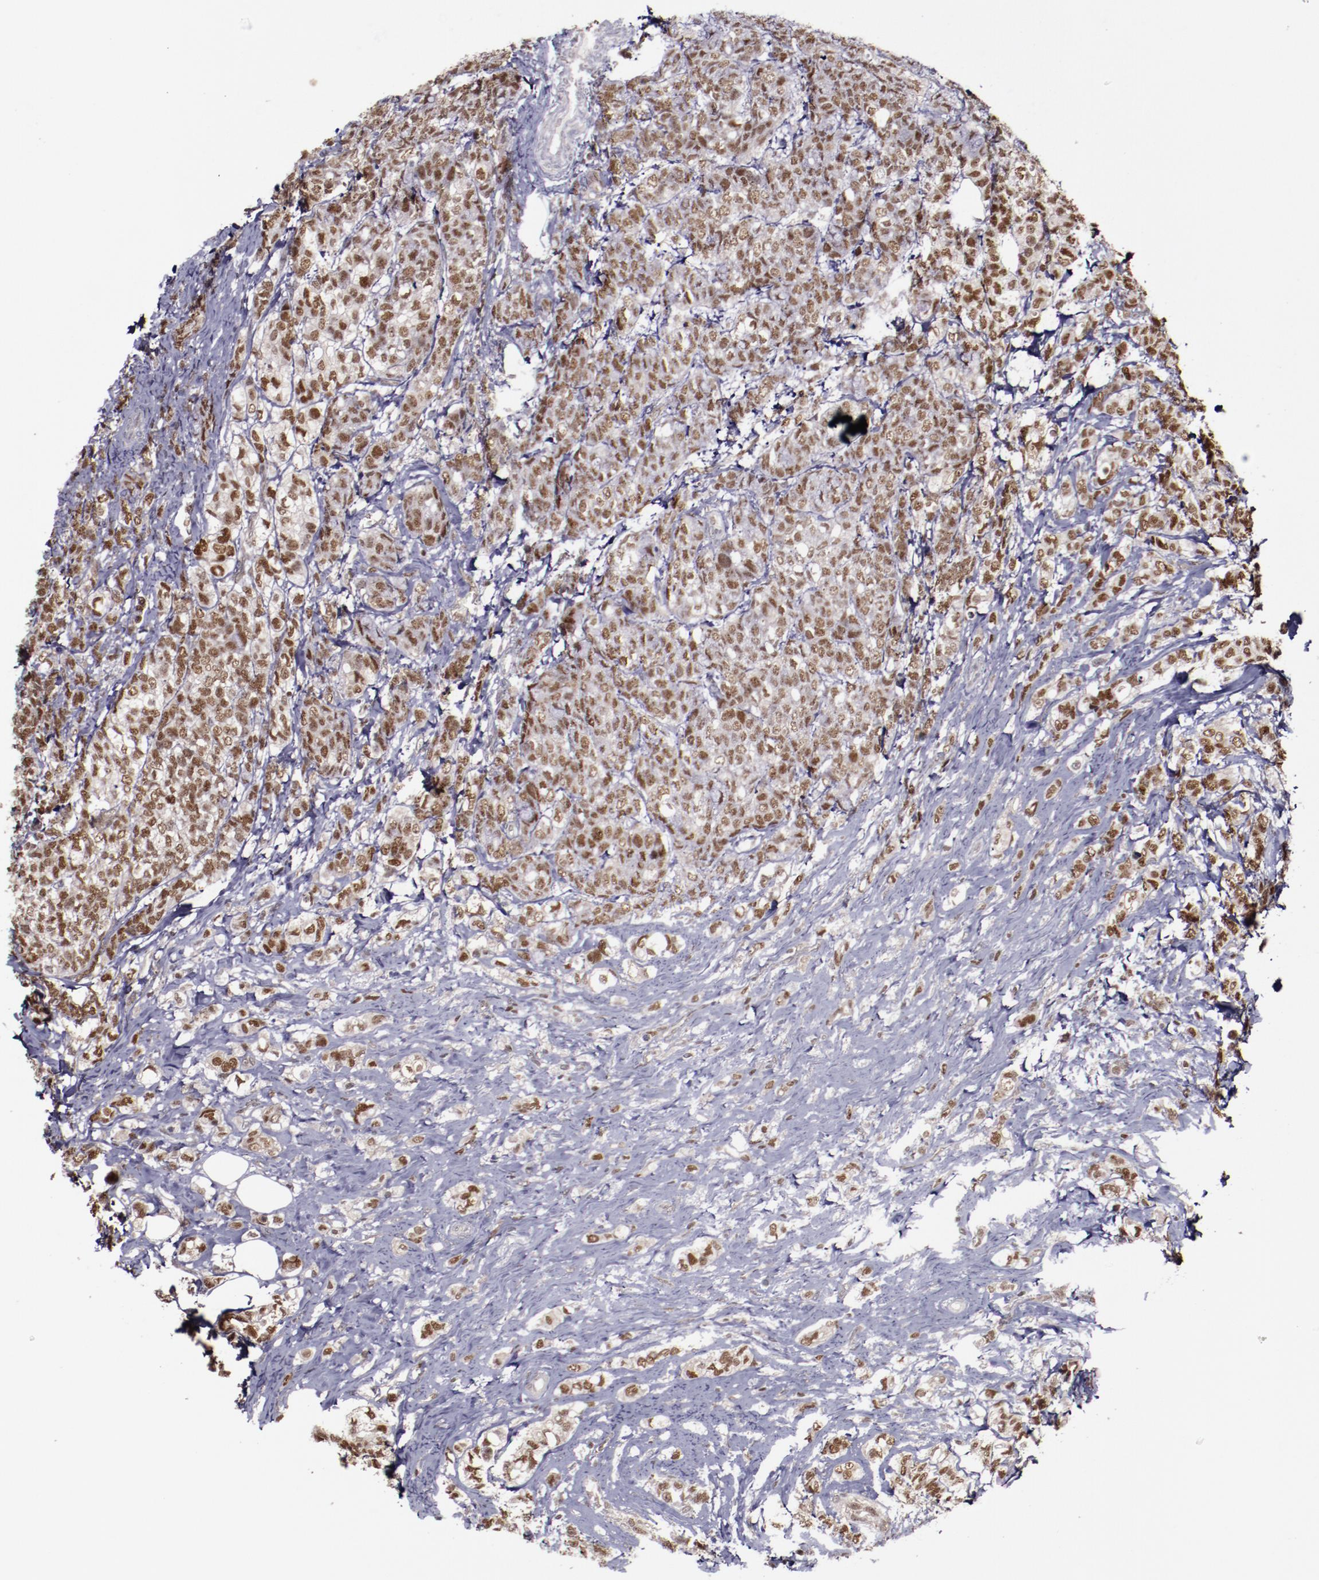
{"staining": {"intensity": "moderate", "quantity": ">75%", "location": "nuclear"}, "tissue": "breast cancer", "cell_type": "Tumor cells", "image_type": "cancer", "snomed": [{"axis": "morphology", "description": "Lobular carcinoma"}, {"axis": "topography", "description": "Breast"}], "caption": "The micrograph exhibits a brown stain indicating the presence of a protein in the nuclear of tumor cells in breast lobular carcinoma.", "gene": "CHEK2", "patient": {"sex": "female", "age": 60}}